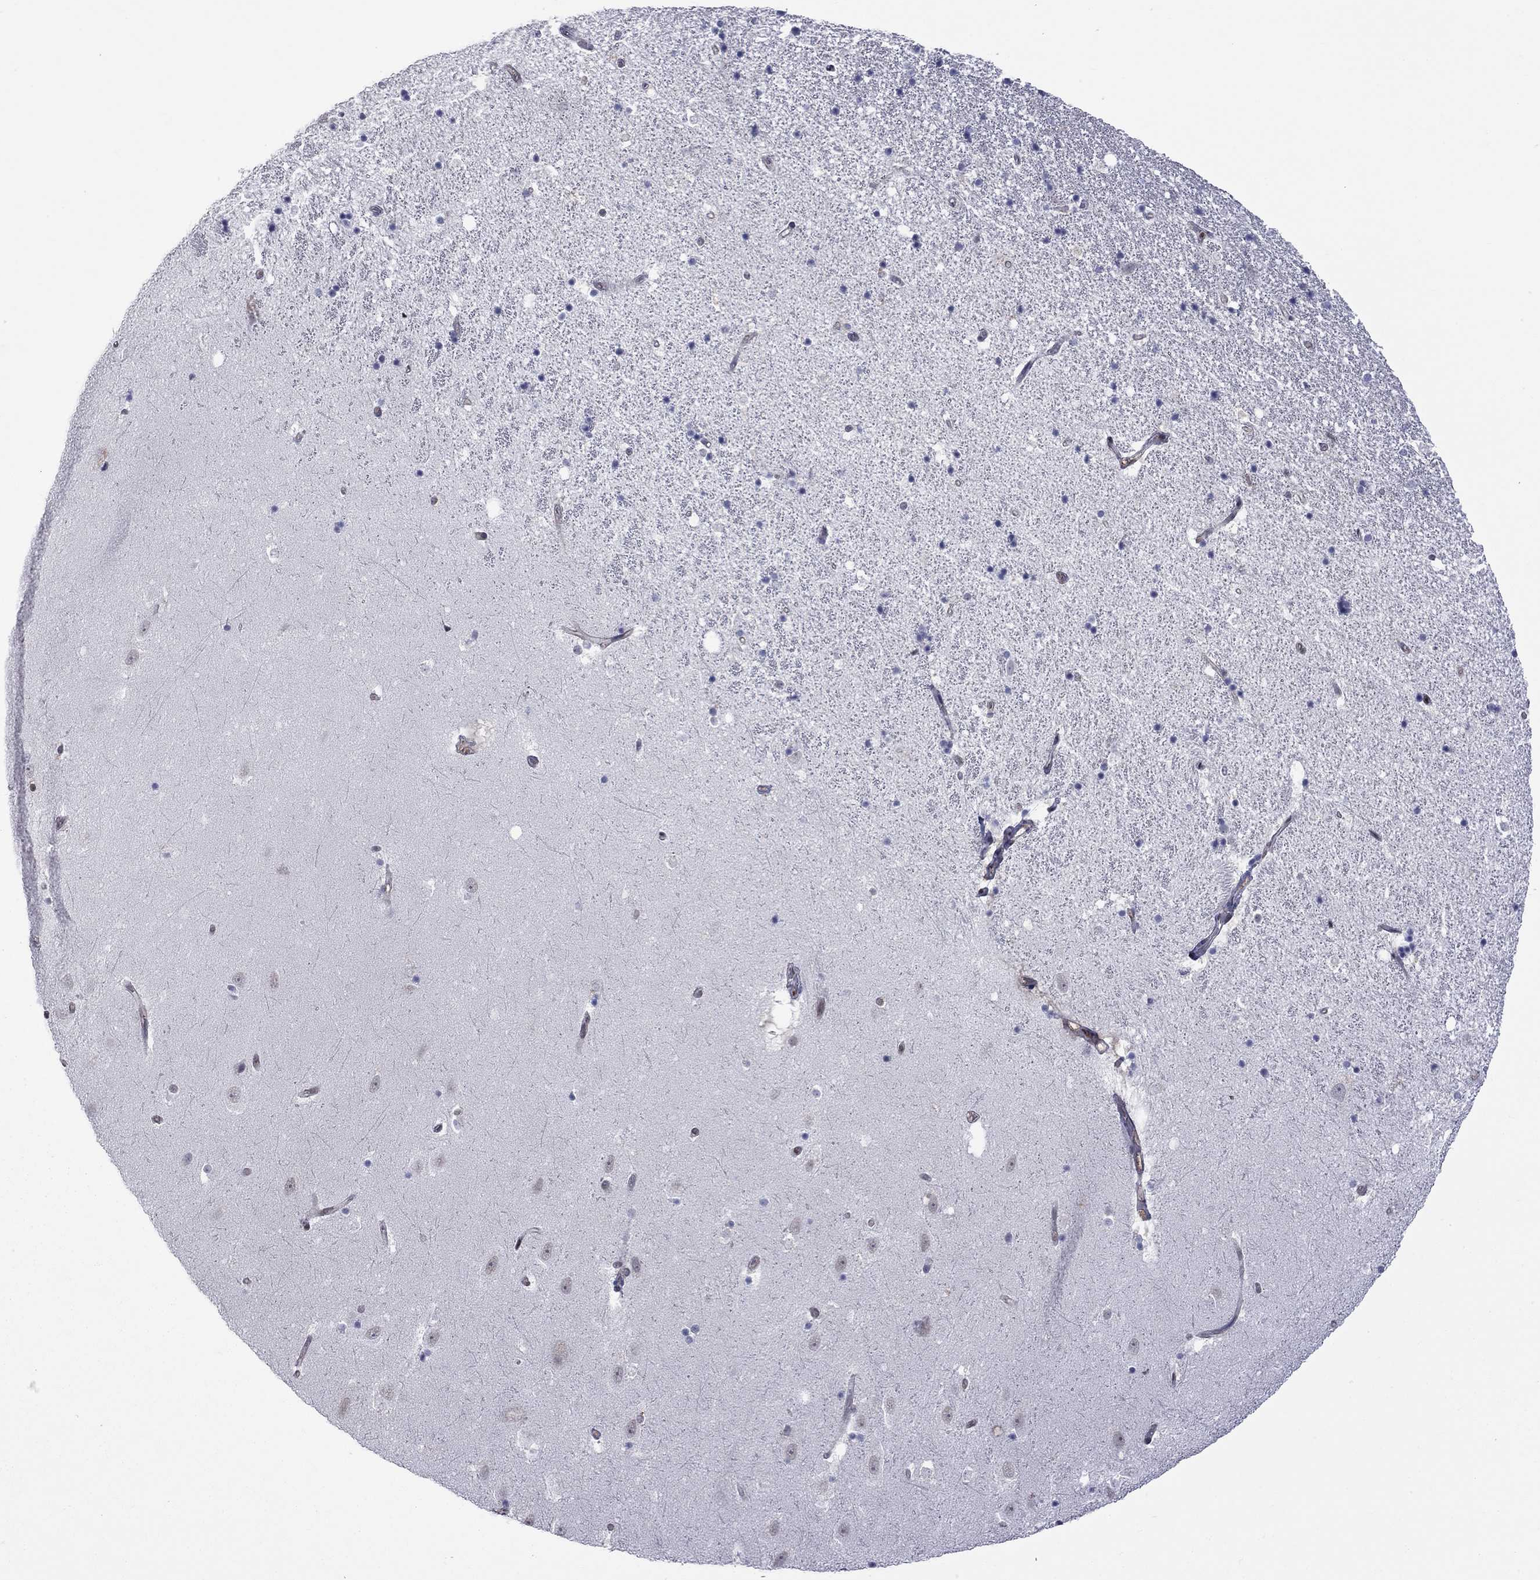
{"staining": {"intensity": "negative", "quantity": "none", "location": "none"}, "tissue": "hippocampus", "cell_type": "Glial cells", "image_type": "normal", "snomed": [{"axis": "morphology", "description": "Normal tissue, NOS"}, {"axis": "topography", "description": "Hippocampus"}], "caption": "DAB (3,3'-diaminobenzidine) immunohistochemical staining of benign human hippocampus exhibits no significant positivity in glial cells. The staining was performed using DAB (3,3'-diaminobenzidine) to visualize the protein expression in brown, while the nuclei were stained in blue with hematoxylin (Magnification: 20x).", "gene": "RFWD3", "patient": {"sex": "male", "age": 49}}